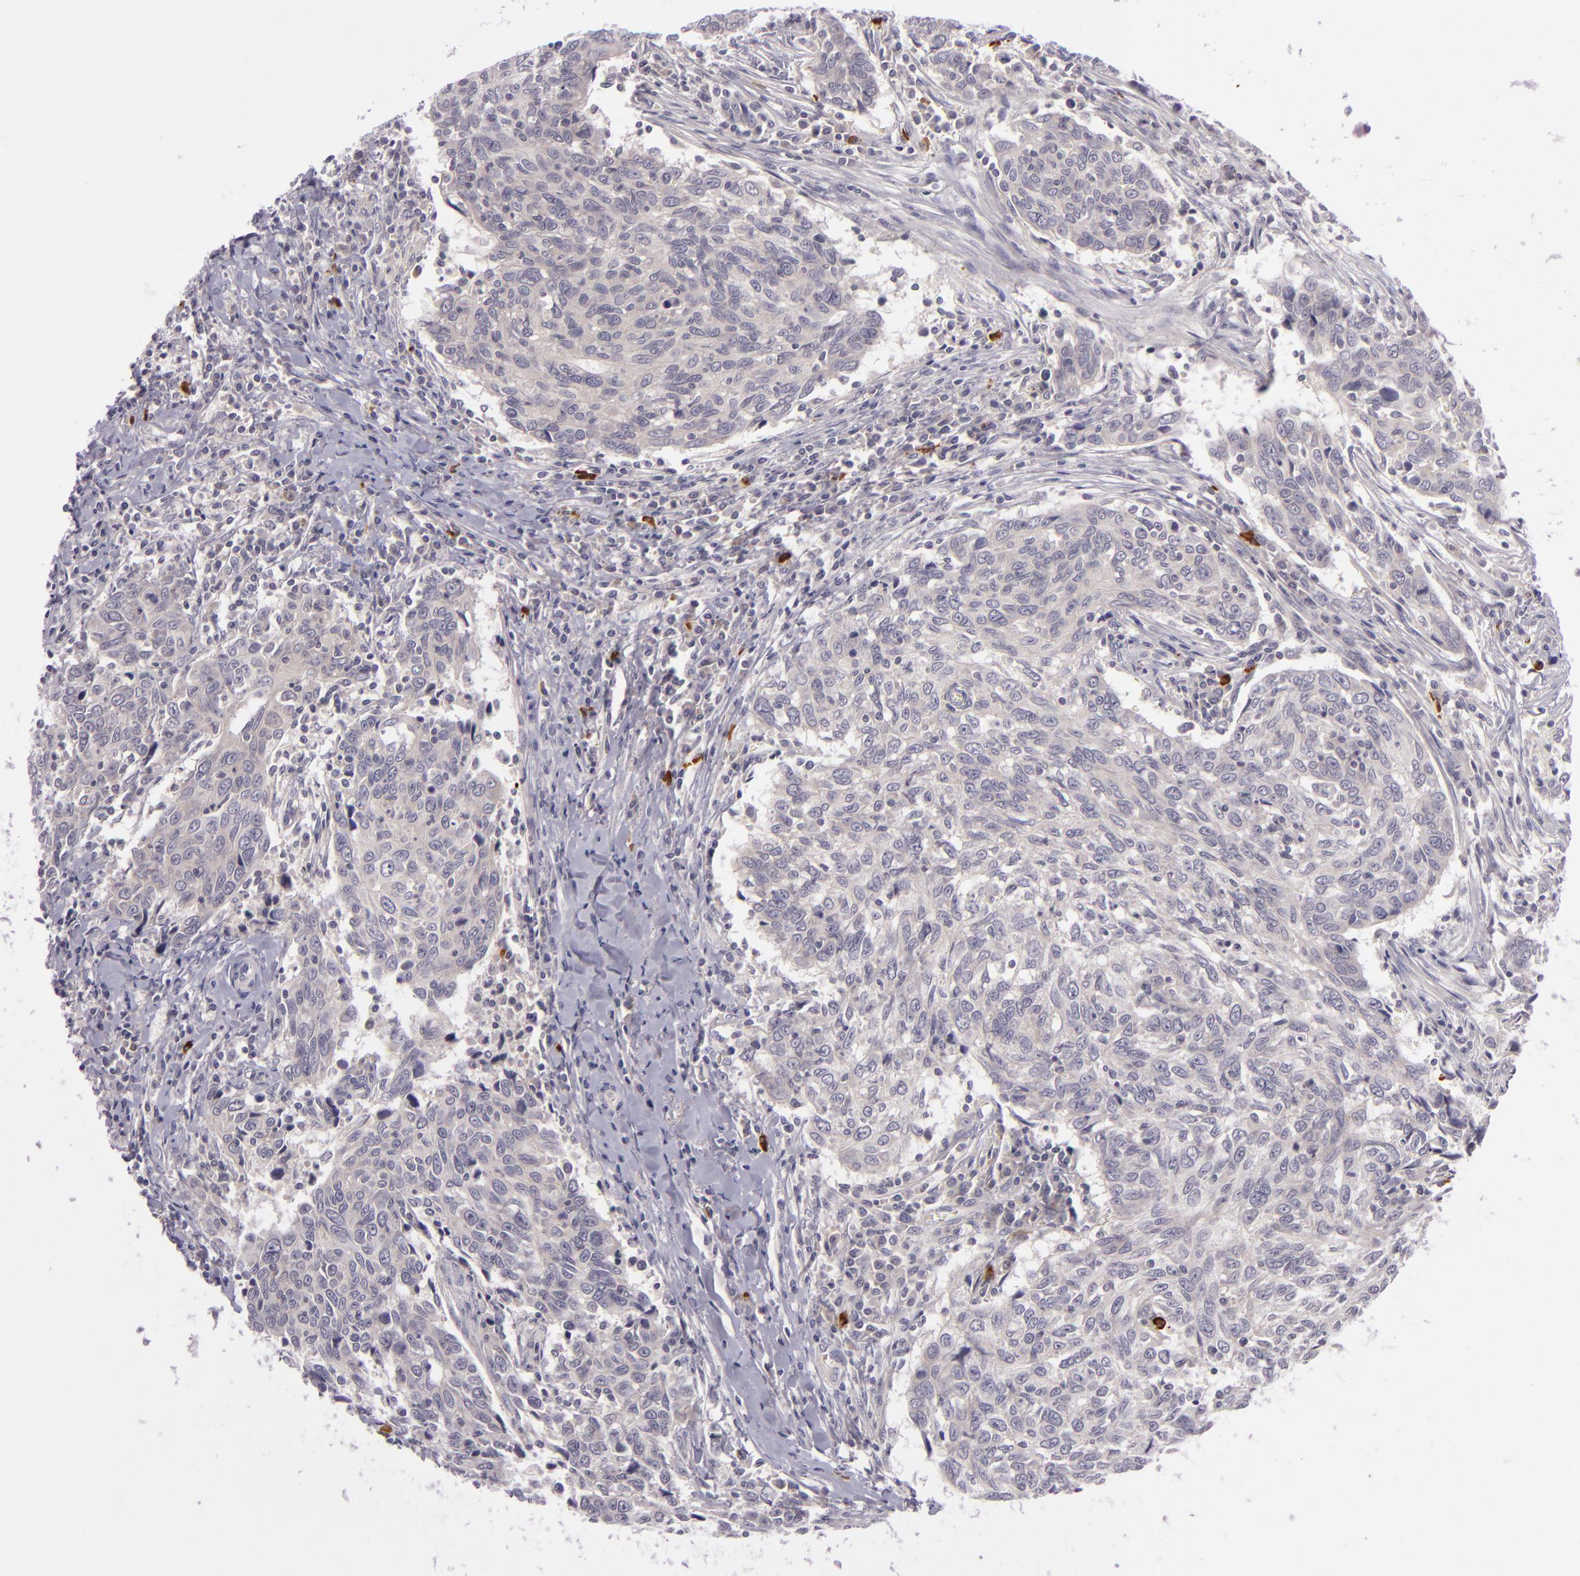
{"staining": {"intensity": "negative", "quantity": "none", "location": "none"}, "tissue": "breast cancer", "cell_type": "Tumor cells", "image_type": "cancer", "snomed": [{"axis": "morphology", "description": "Duct carcinoma"}, {"axis": "topography", "description": "Breast"}], "caption": "High magnification brightfield microscopy of breast cancer (intraductal carcinoma) stained with DAB (brown) and counterstained with hematoxylin (blue): tumor cells show no significant staining.", "gene": "DAG1", "patient": {"sex": "female", "age": 50}}